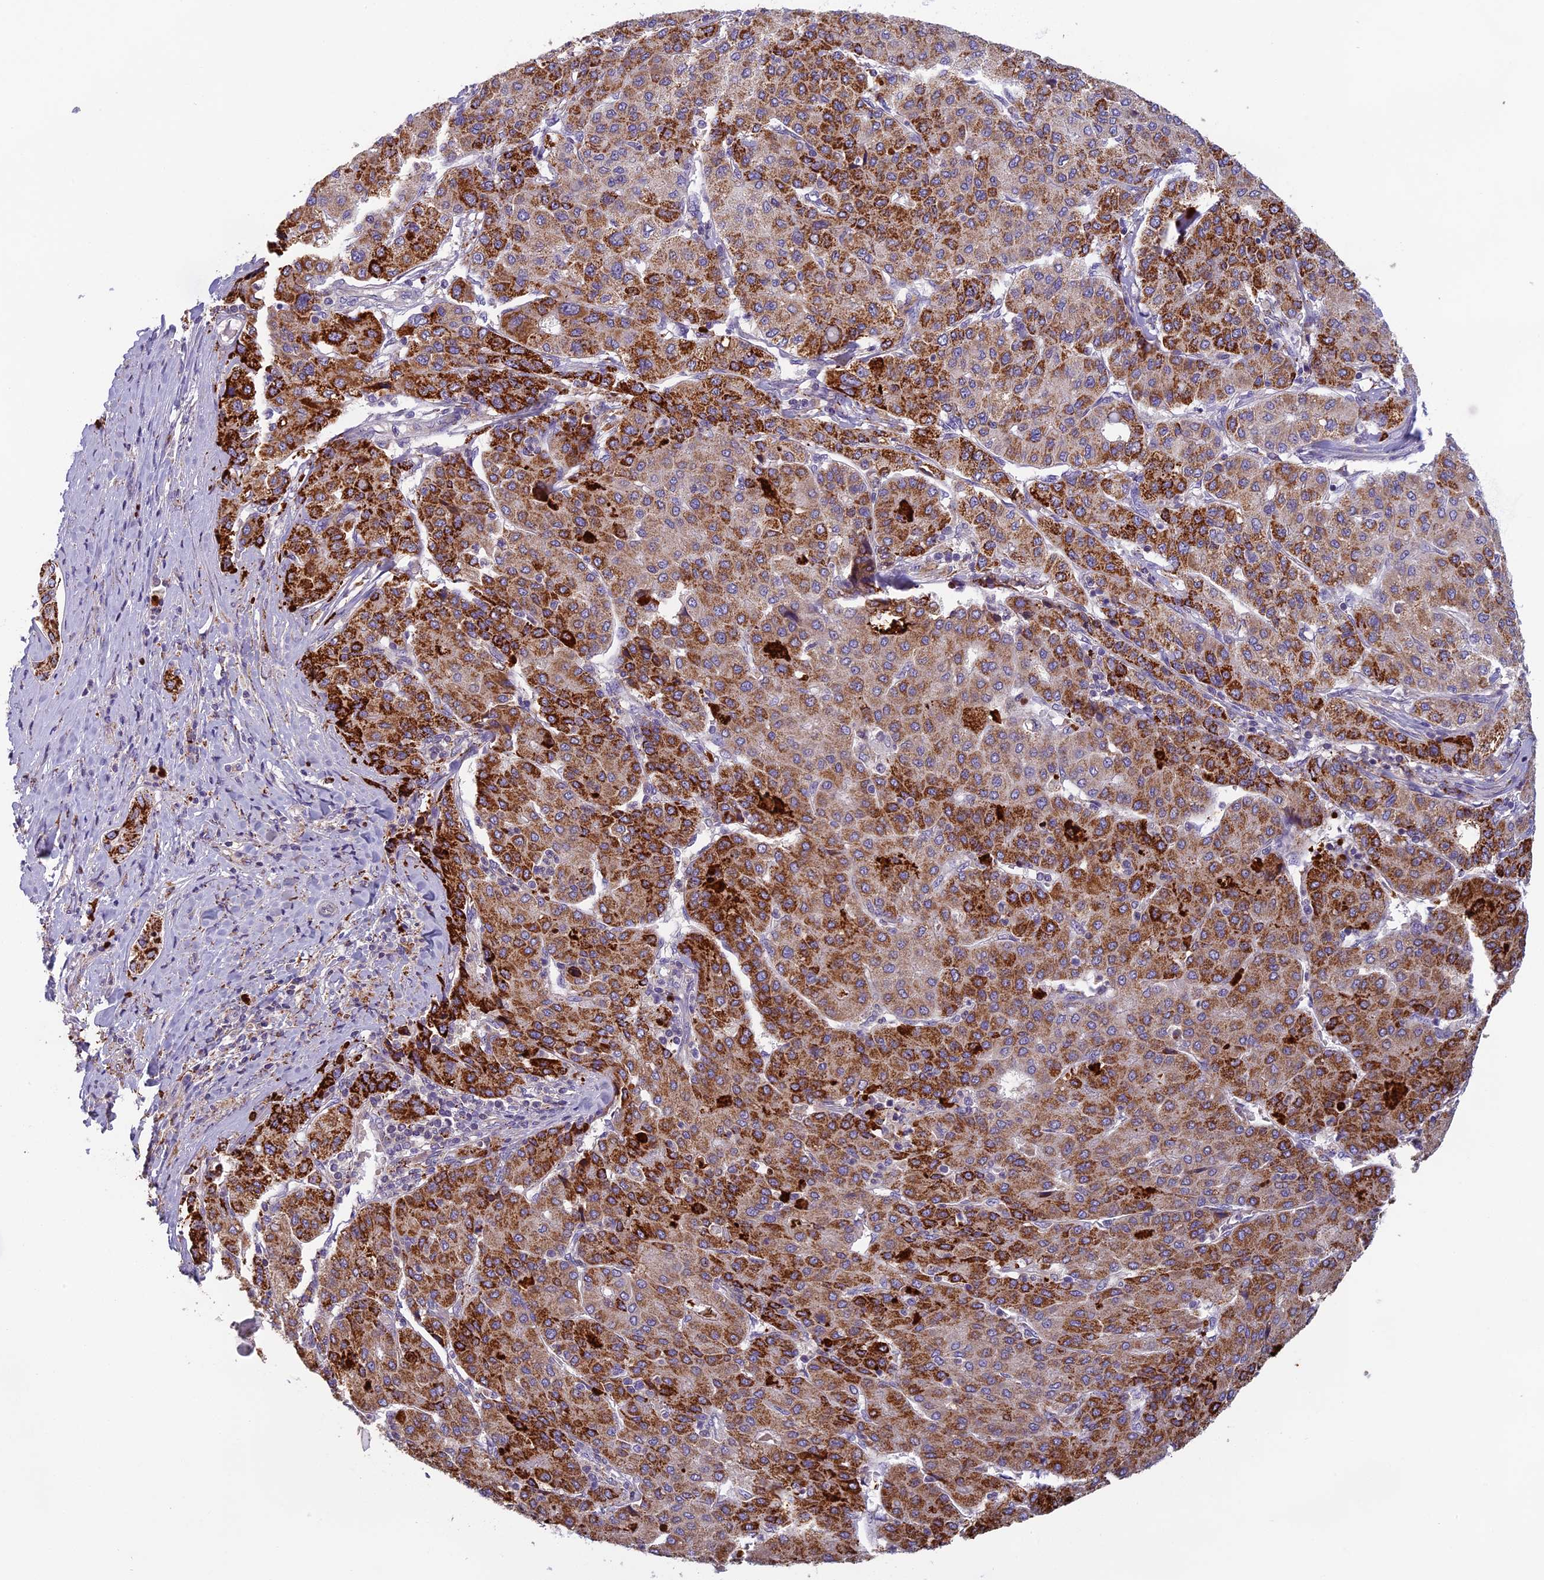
{"staining": {"intensity": "strong", "quantity": "25%-75%", "location": "cytoplasmic/membranous"}, "tissue": "liver cancer", "cell_type": "Tumor cells", "image_type": "cancer", "snomed": [{"axis": "morphology", "description": "Carcinoma, Hepatocellular, NOS"}, {"axis": "topography", "description": "Liver"}], "caption": "Immunohistochemistry (IHC) staining of hepatocellular carcinoma (liver), which demonstrates high levels of strong cytoplasmic/membranous expression in about 25%-75% of tumor cells indicating strong cytoplasmic/membranous protein expression. The staining was performed using DAB (brown) for protein detection and nuclei were counterstained in hematoxylin (blue).", "gene": "SEMA7A", "patient": {"sex": "male", "age": 65}}